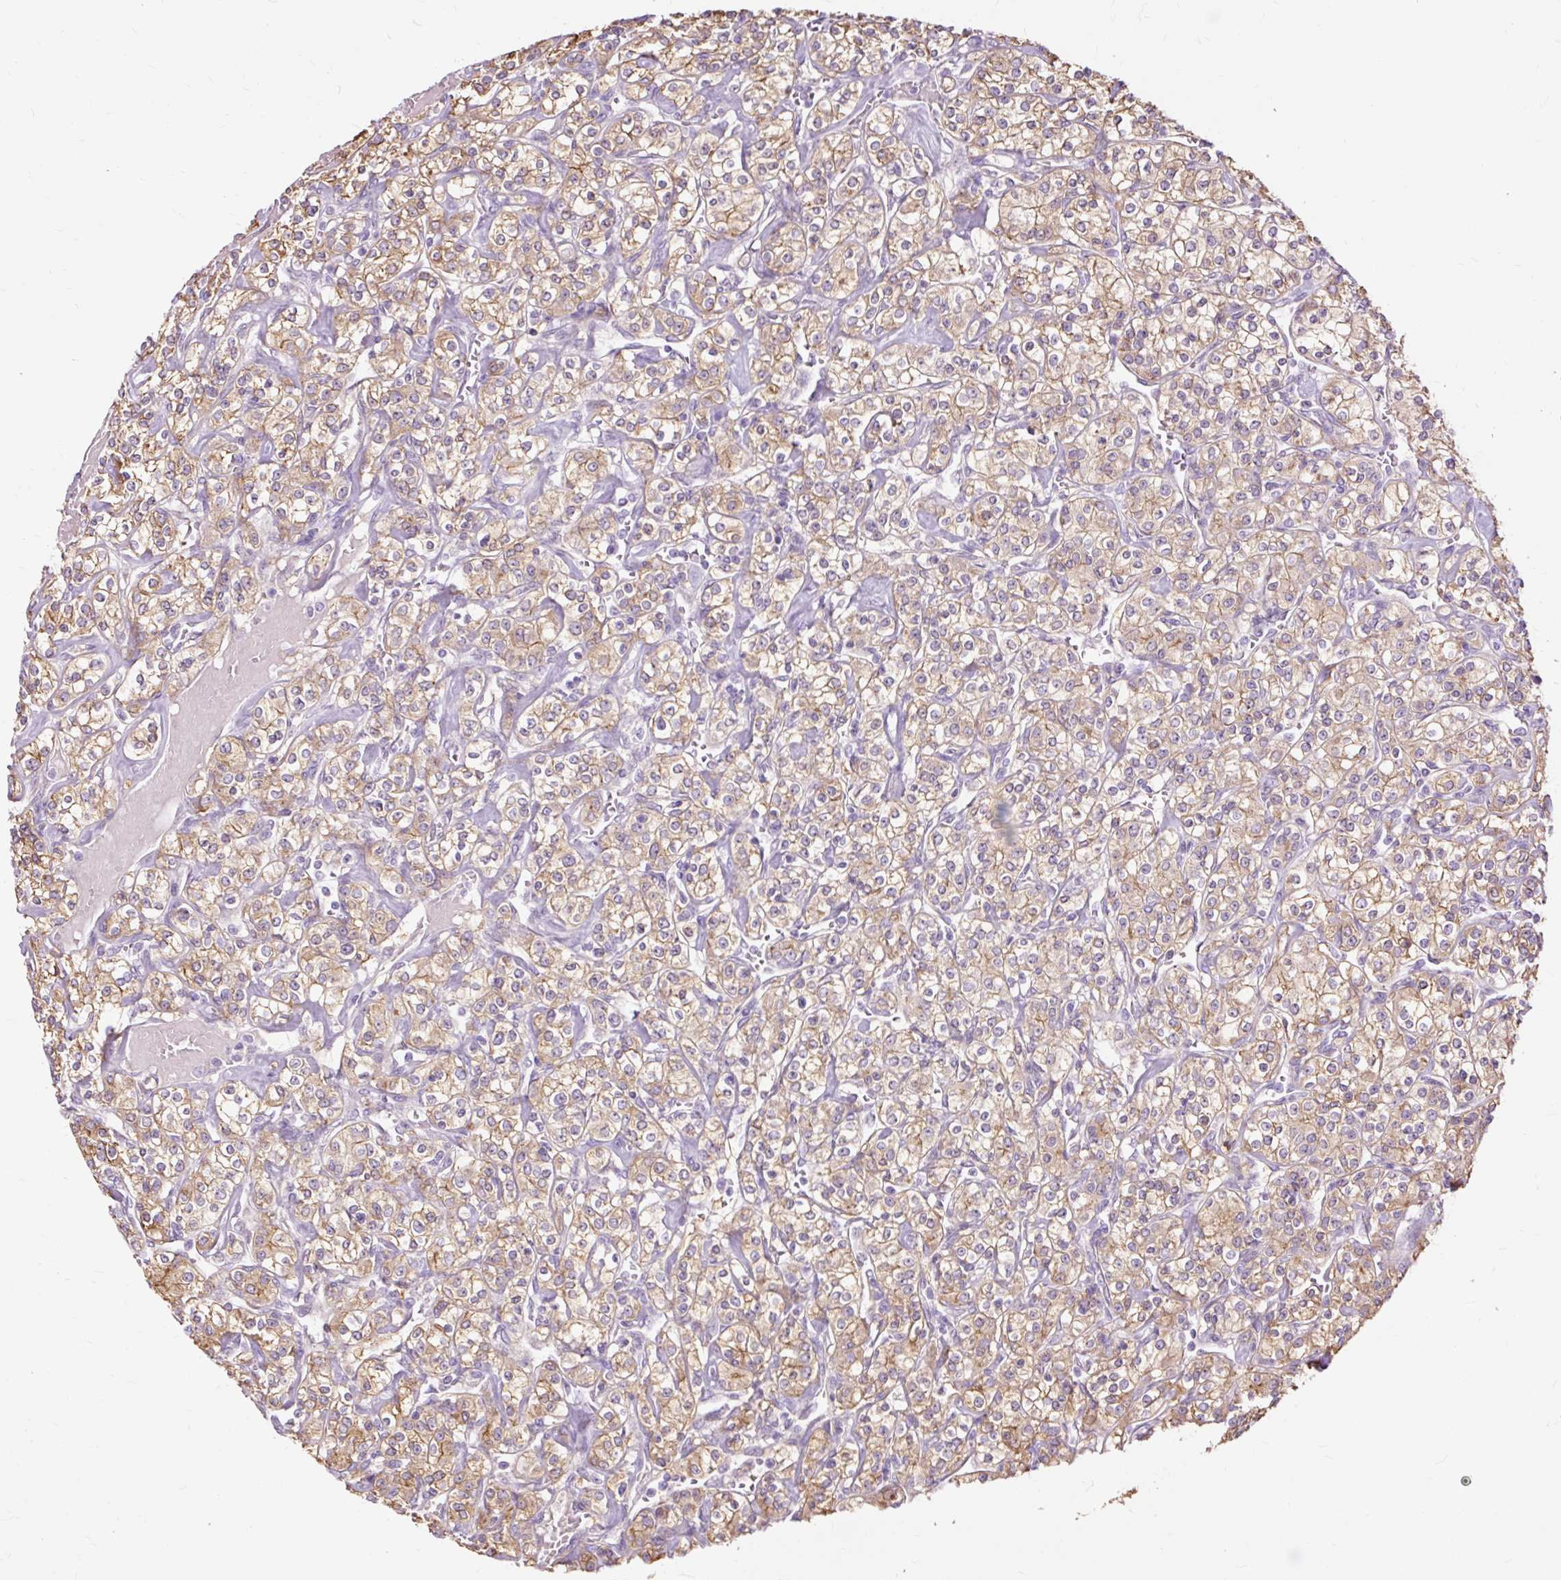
{"staining": {"intensity": "moderate", "quantity": ">75%", "location": "cytoplasmic/membranous"}, "tissue": "renal cancer", "cell_type": "Tumor cells", "image_type": "cancer", "snomed": [{"axis": "morphology", "description": "Adenocarcinoma, NOS"}, {"axis": "topography", "description": "Kidney"}], "caption": "Moderate cytoplasmic/membranous expression is present in about >75% of tumor cells in renal adenocarcinoma.", "gene": "PDZD2", "patient": {"sex": "male", "age": 77}}